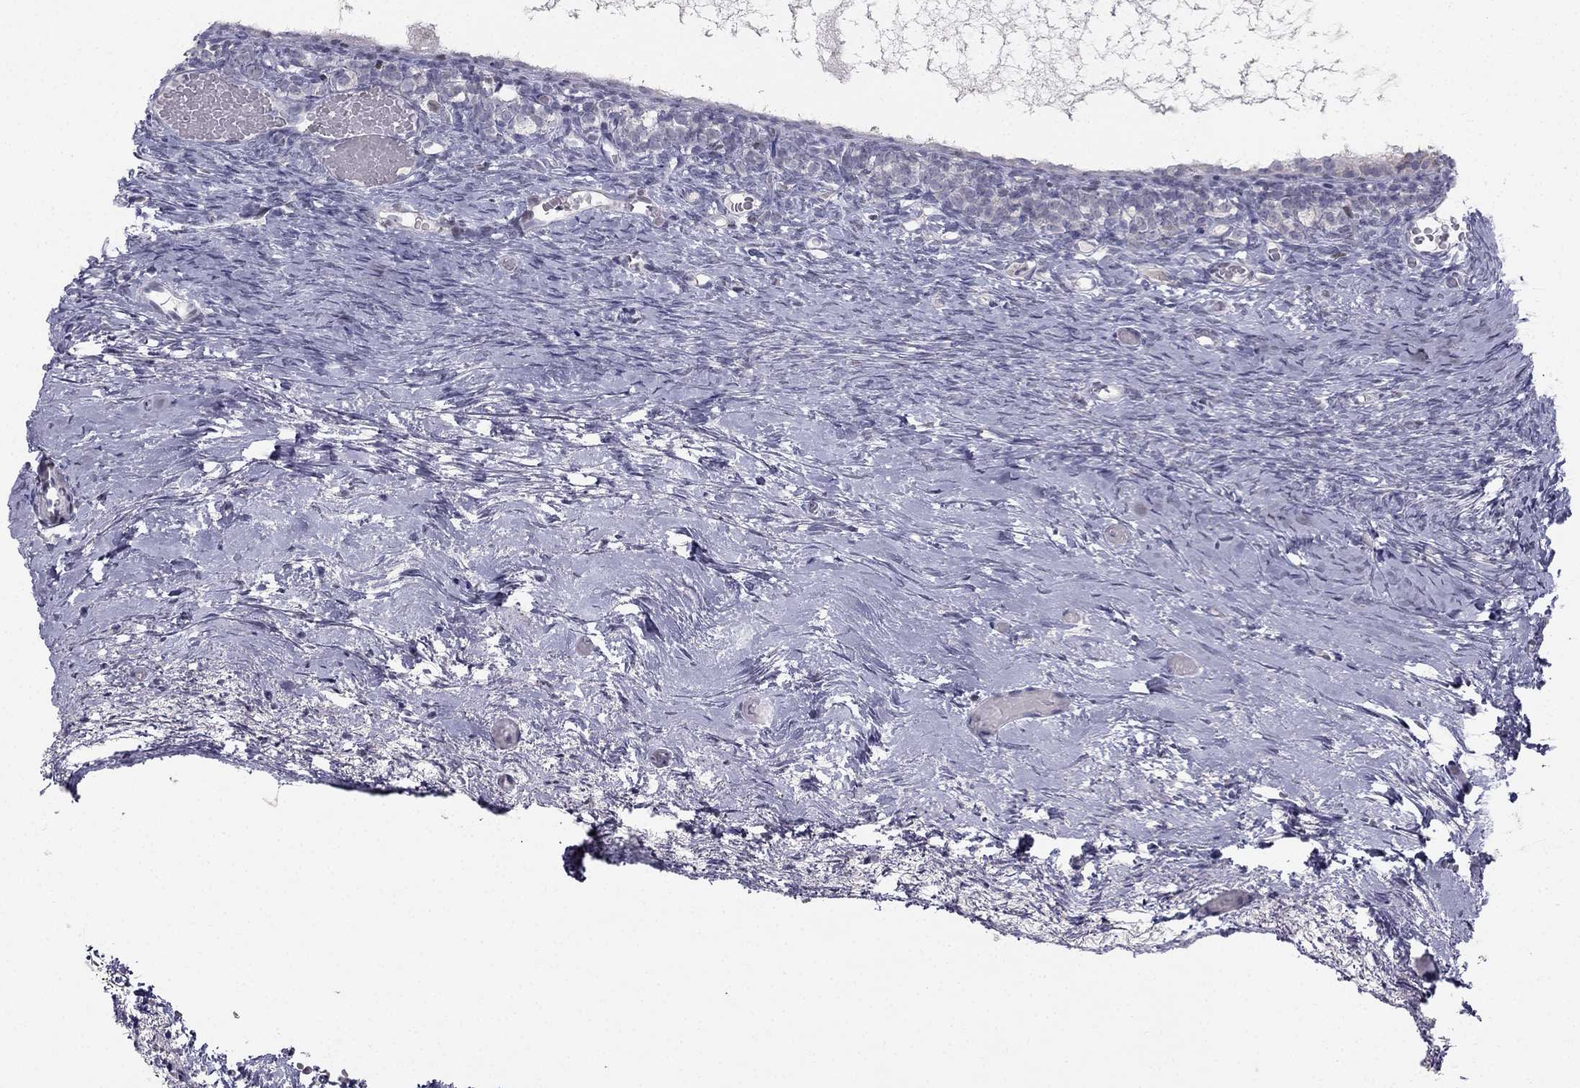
{"staining": {"intensity": "moderate", "quantity": ">75%", "location": "cytoplasmic/membranous"}, "tissue": "ovary", "cell_type": "Follicle cells", "image_type": "normal", "snomed": [{"axis": "morphology", "description": "Normal tissue, NOS"}, {"axis": "topography", "description": "Ovary"}], "caption": "Immunohistochemical staining of benign human ovary exhibits >75% levels of moderate cytoplasmic/membranous protein expression in about >75% of follicle cells. (DAB IHC, brown staining for protein, blue staining for nuclei).", "gene": "TRPS1", "patient": {"sex": "female", "age": 39}}